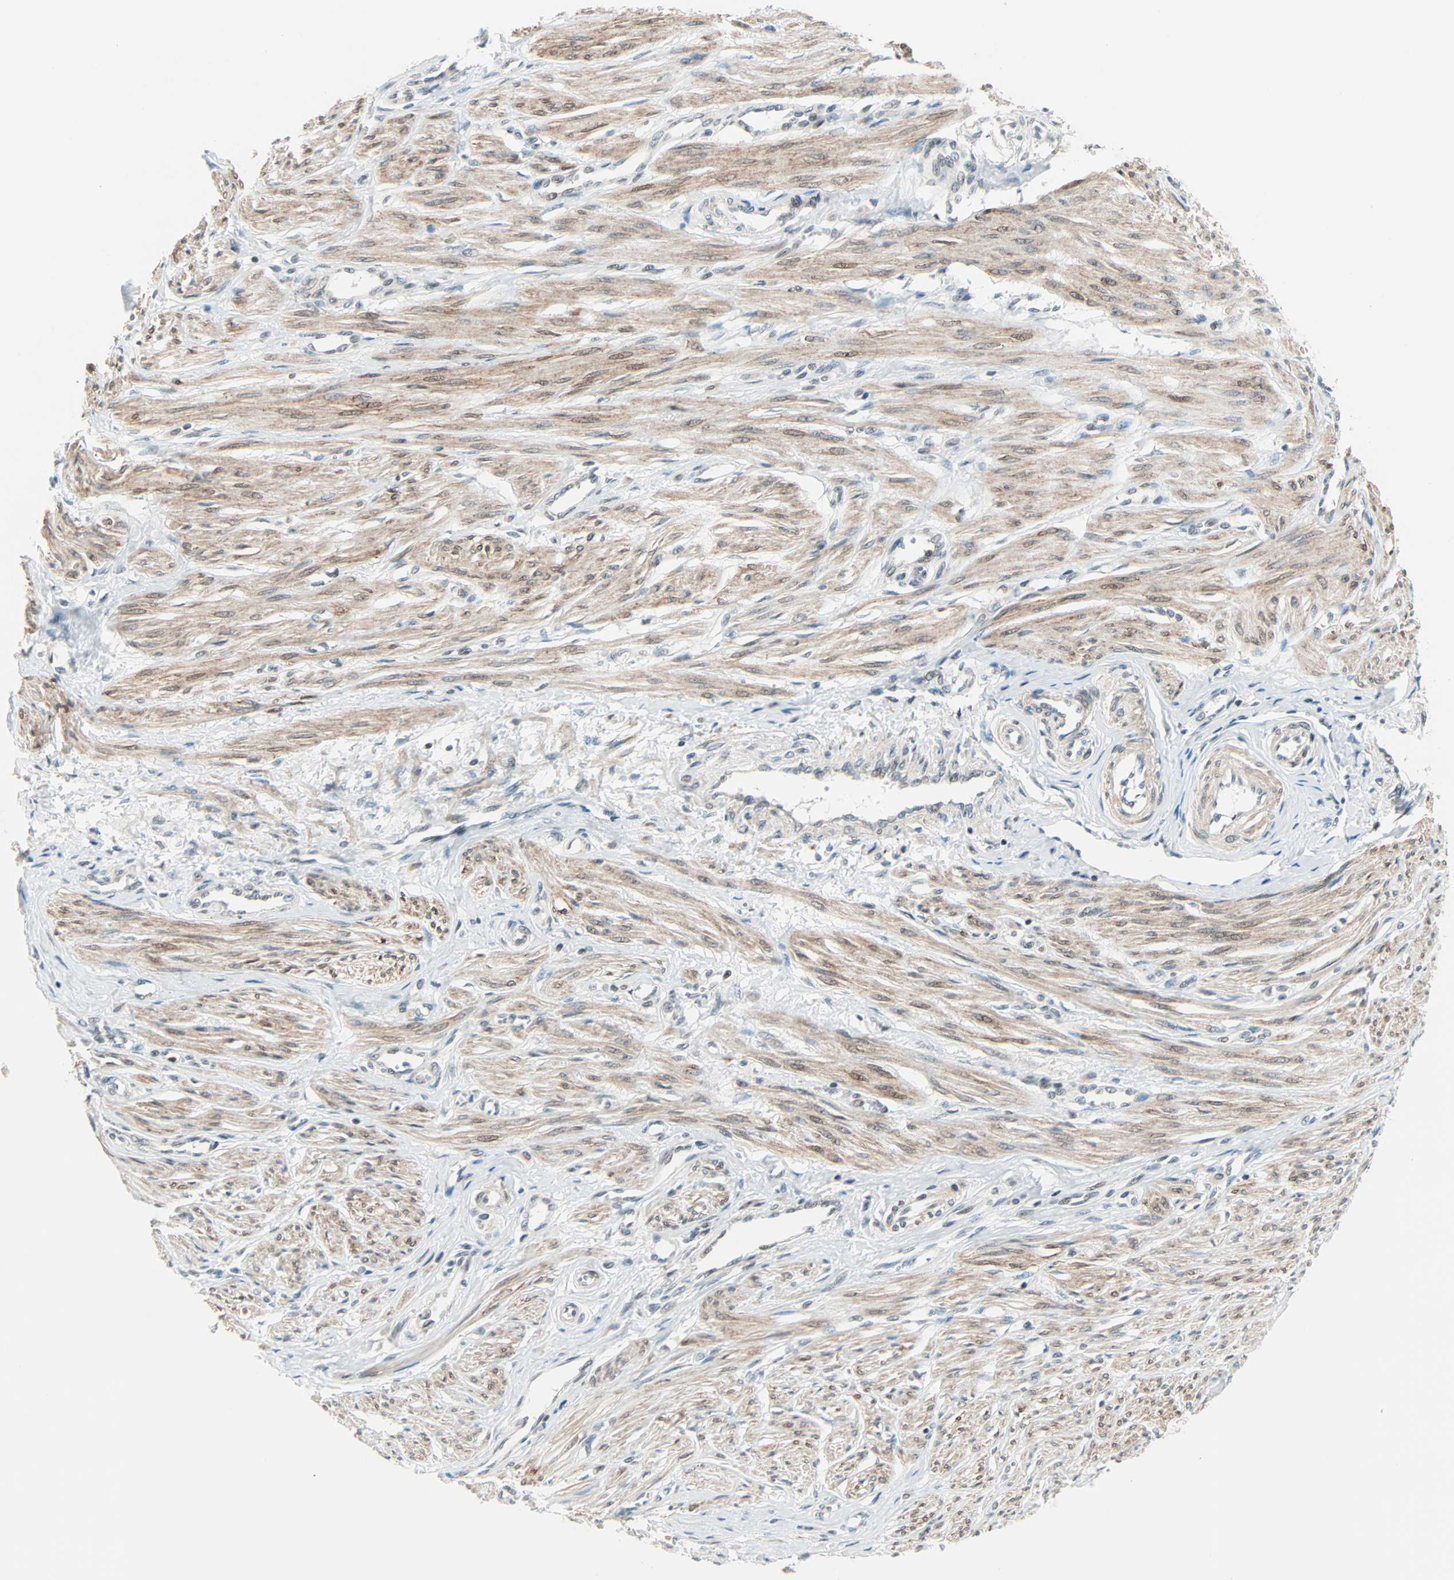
{"staining": {"intensity": "moderate", "quantity": ">75%", "location": "cytoplasmic/membranous,nuclear"}, "tissue": "smooth muscle", "cell_type": "Smooth muscle cells", "image_type": "normal", "snomed": [{"axis": "morphology", "description": "Normal tissue, NOS"}, {"axis": "topography", "description": "Smooth muscle"}, {"axis": "topography", "description": "Uterus"}], "caption": "Immunohistochemistry photomicrograph of benign smooth muscle: human smooth muscle stained using immunohistochemistry reveals medium levels of moderate protein expression localized specifically in the cytoplasmic/membranous,nuclear of smooth muscle cells, appearing as a cytoplasmic/membranous,nuclear brown color.", "gene": "CBX4", "patient": {"sex": "female", "age": 39}}